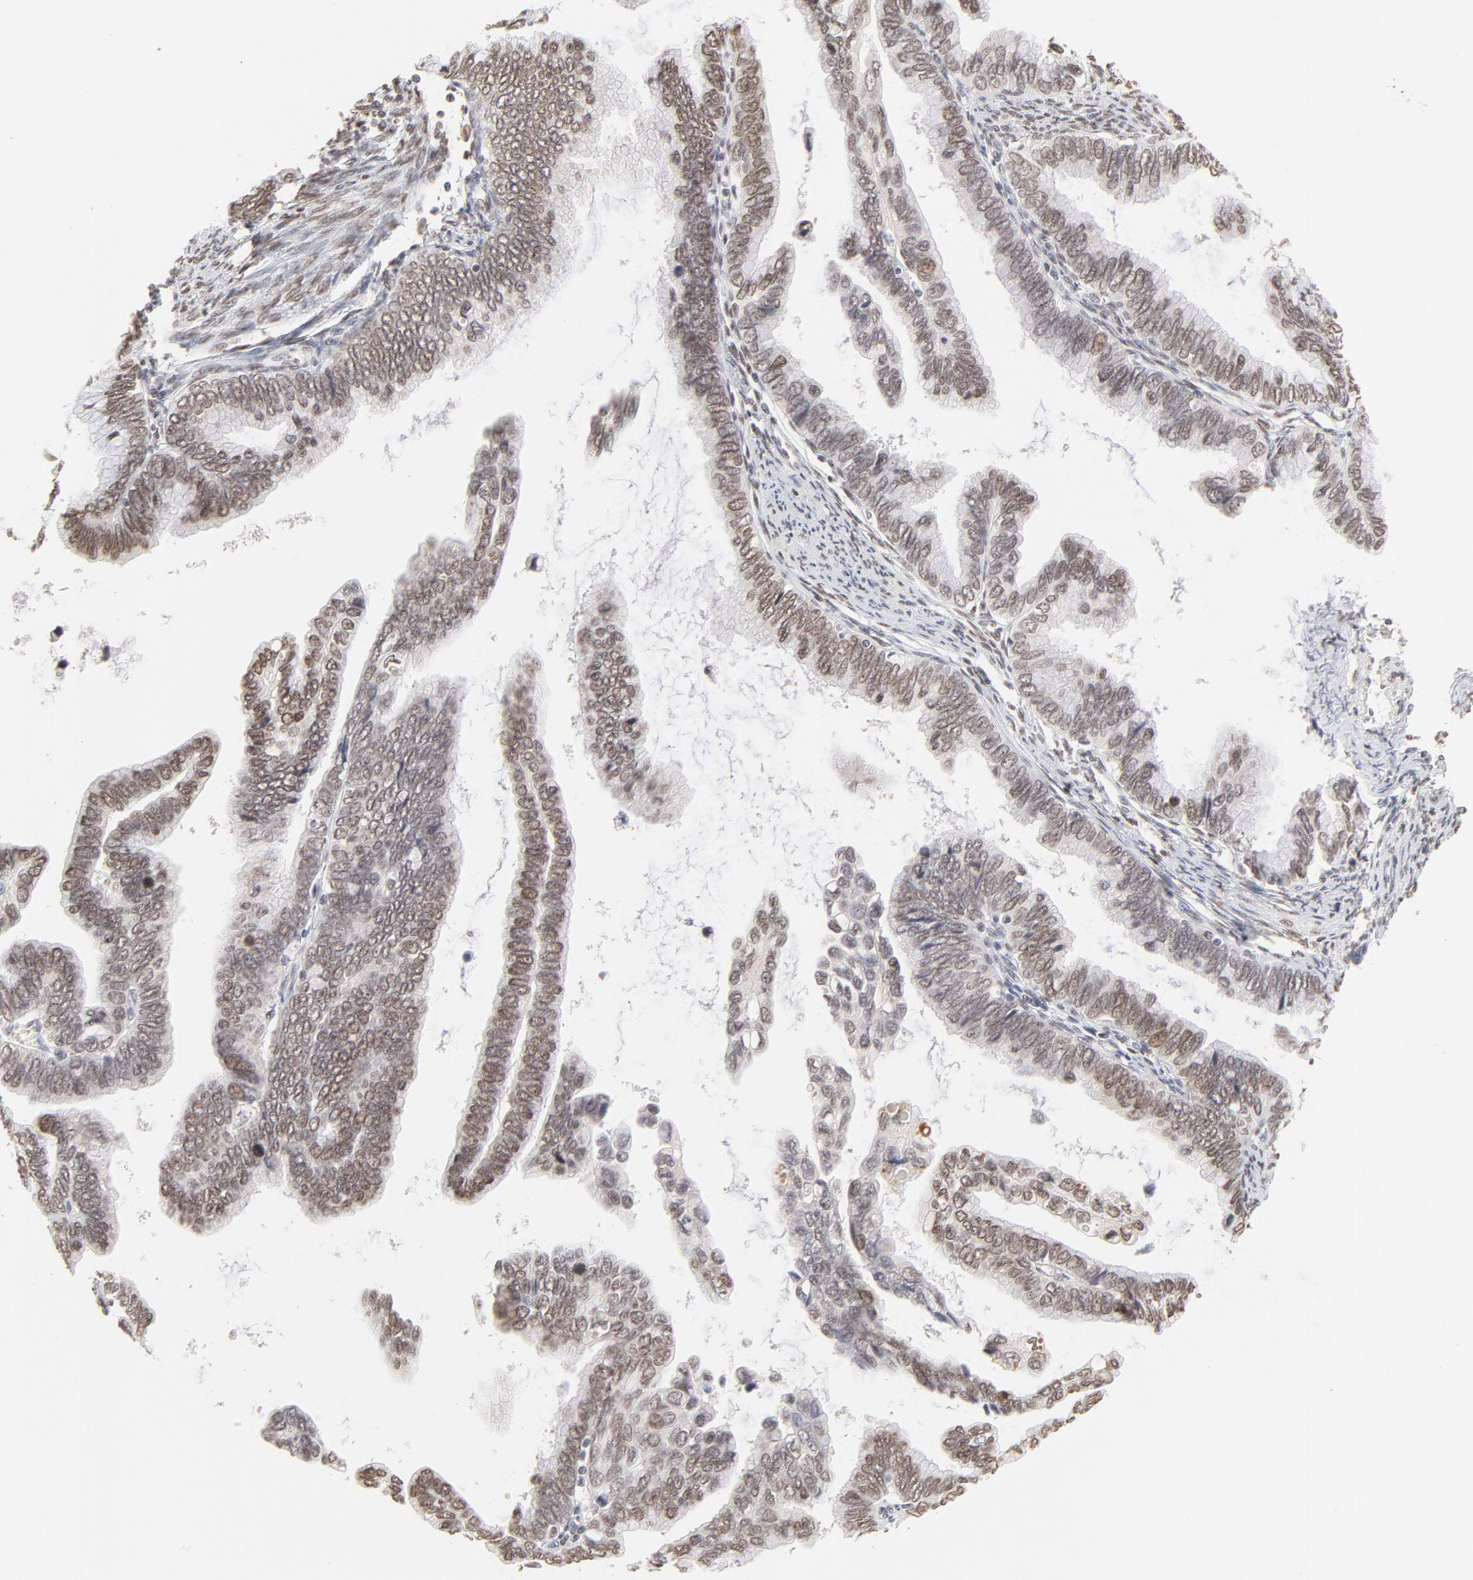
{"staining": {"intensity": "moderate", "quantity": ">75%", "location": "nuclear"}, "tissue": "cervical cancer", "cell_type": "Tumor cells", "image_type": "cancer", "snomed": [{"axis": "morphology", "description": "Adenocarcinoma, NOS"}, {"axis": "topography", "description": "Cervix"}], "caption": "High-magnification brightfield microscopy of adenocarcinoma (cervical) stained with DAB (3,3'-diaminobenzidine) (brown) and counterstained with hematoxylin (blue). tumor cells exhibit moderate nuclear positivity is present in approximately>75% of cells.", "gene": "PBX3", "patient": {"sex": "female", "age": 49}}